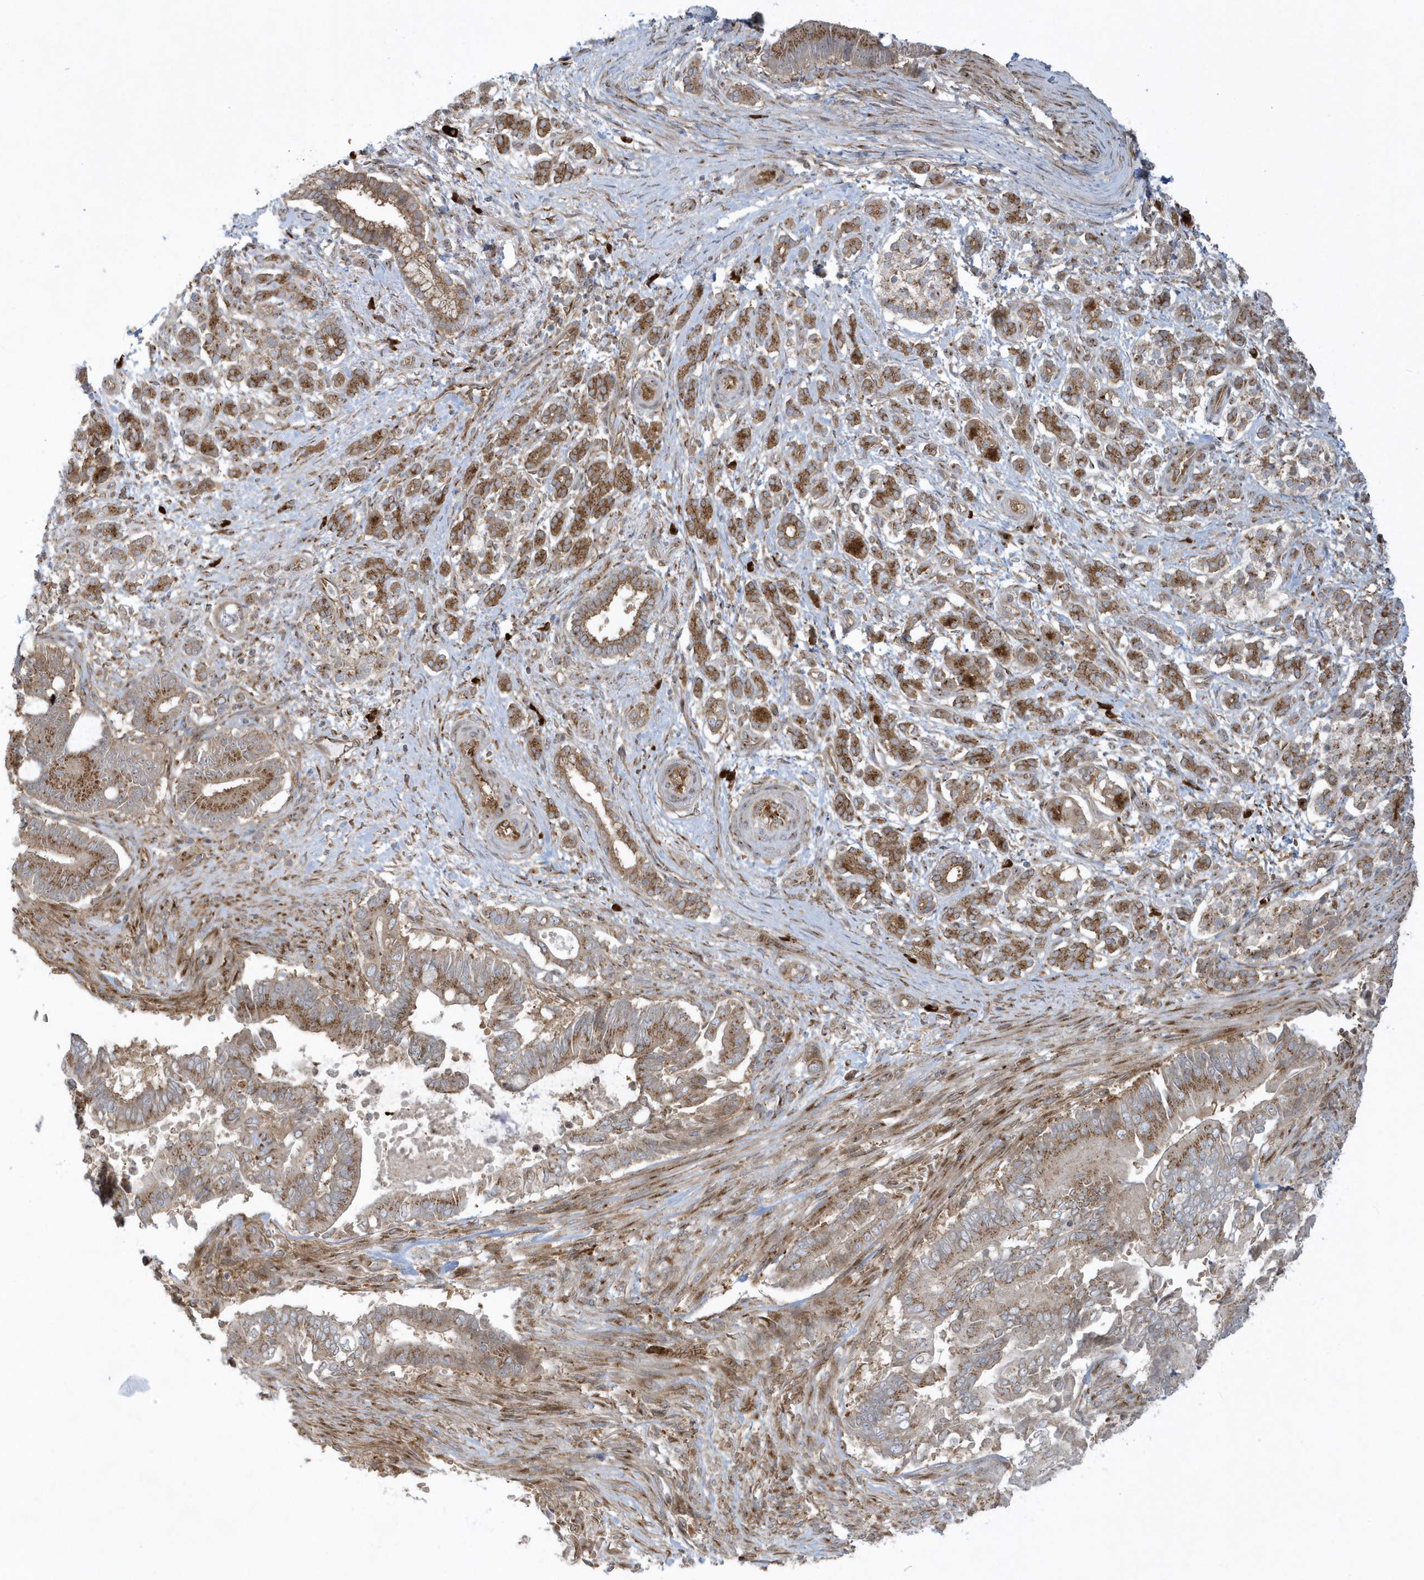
{"staining": {"intensity": "moderate", "quantity": ">75%", "location": "cytoplasmic/membranous"}, "tissue": "pancreatic cancer", "cell_type": "Tumor cells", "image_type": "cancer", "snomed": [{"axis": "morphology", "description": "Adenocarcinoma, NOS"}, {"axis": "topography", "description": "Pancreas"}], "caption": "Protein expression by immunohistochemistry (IHC) reveals moderate cytoplasmic/membranous positivity in about >75% of tumor cells in pancreatic adenocarcinoma.", "gene": "RPP40", "patient": {"sex": "male", "age": 68}}